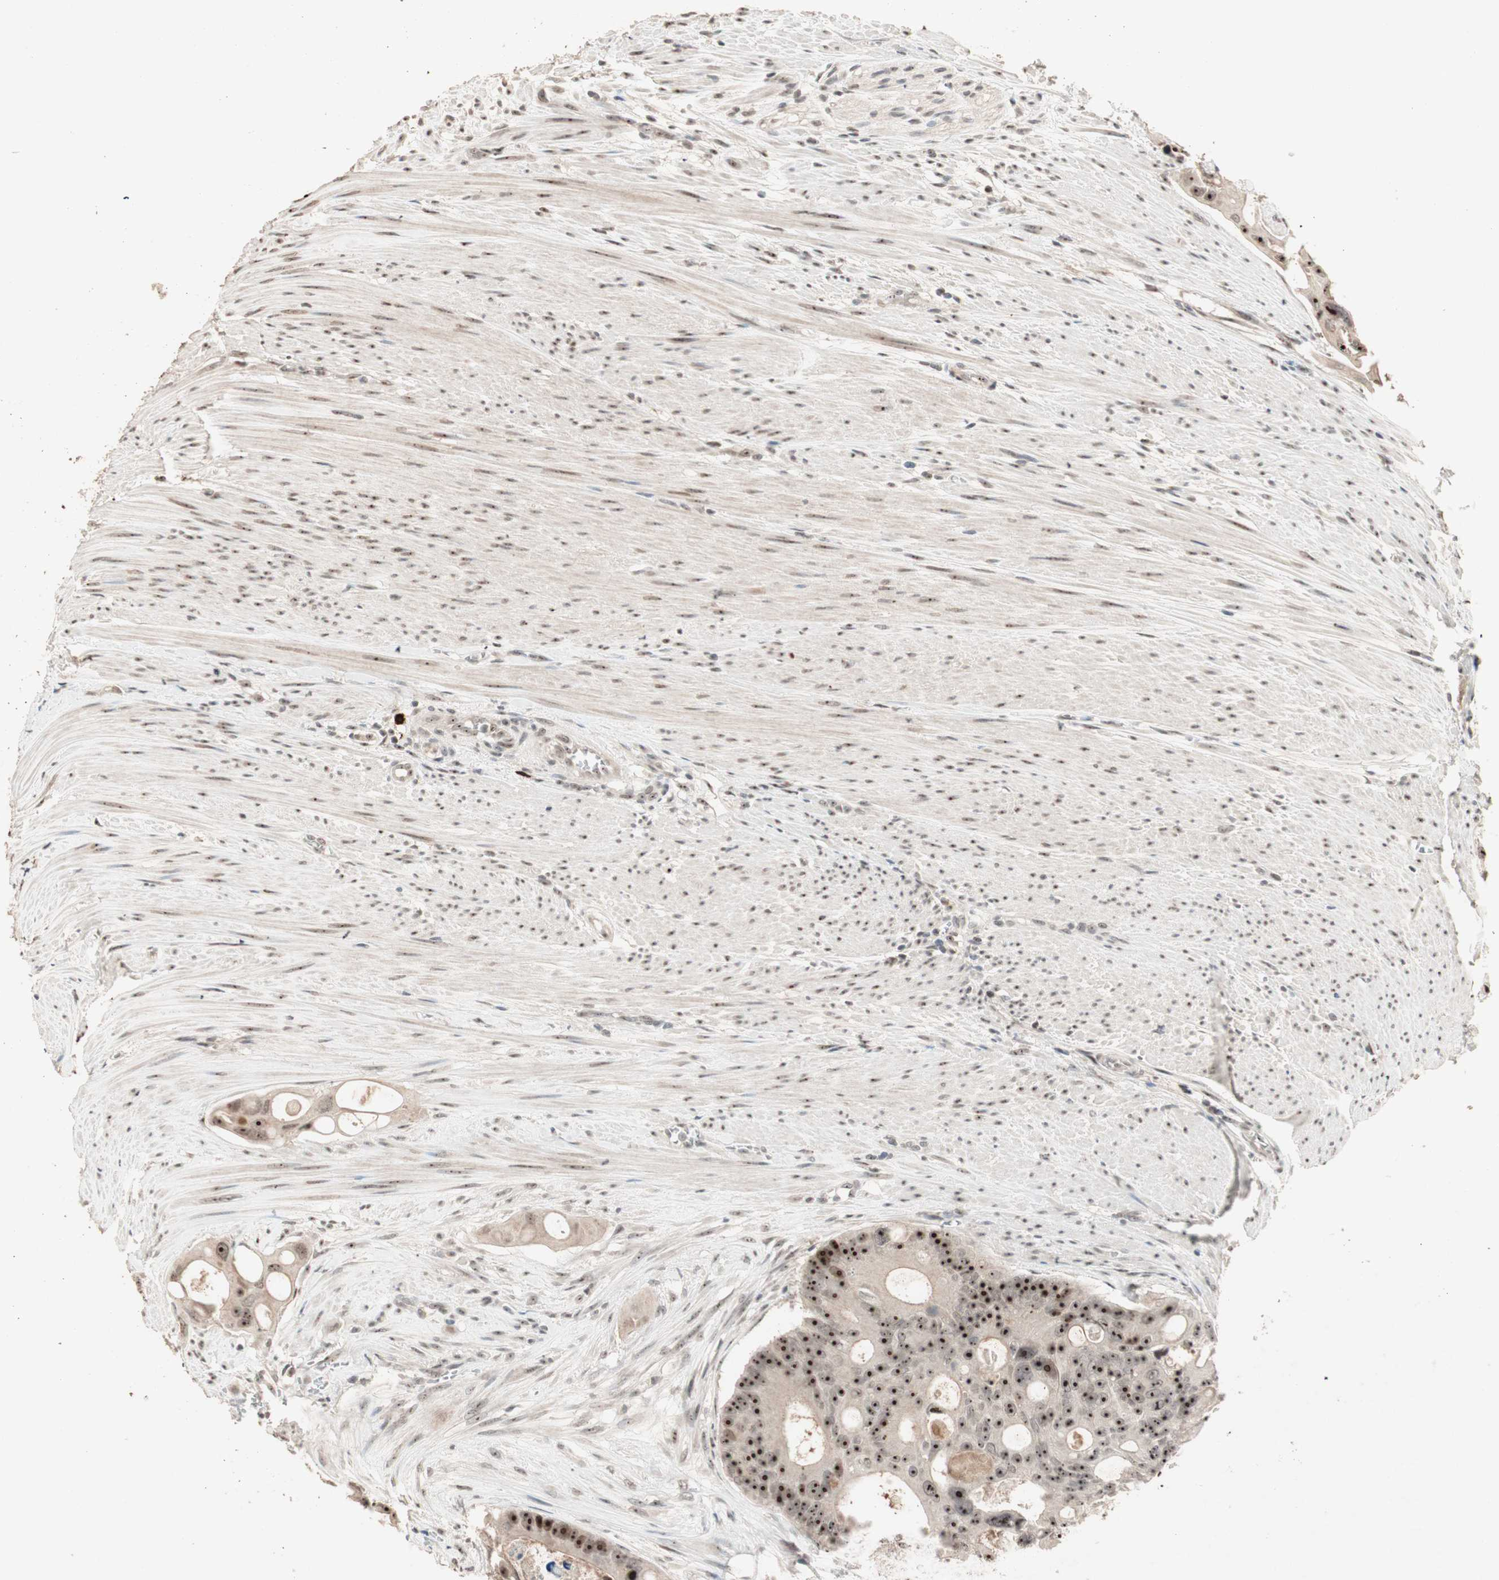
{"staining": {"intensity": "strong", "quantity": ">75%", "location": "nuclear"}, "tissue": "colorectal cancer", "cell_type": "Tumor cells", "image_type": "cancer", "snomed": [{"axis": "morphology", "description": "Adenocarcinoma, NOS"}, {"axis": "topography", "description": "Colon"}], "caption": "Brown immunohistochemical staining in colorectal cancer shows strong nuclear staining in approximately >75% of tumor cells.", "gene": "ETV4", "patient": {"sex": "female", "age": 57}}